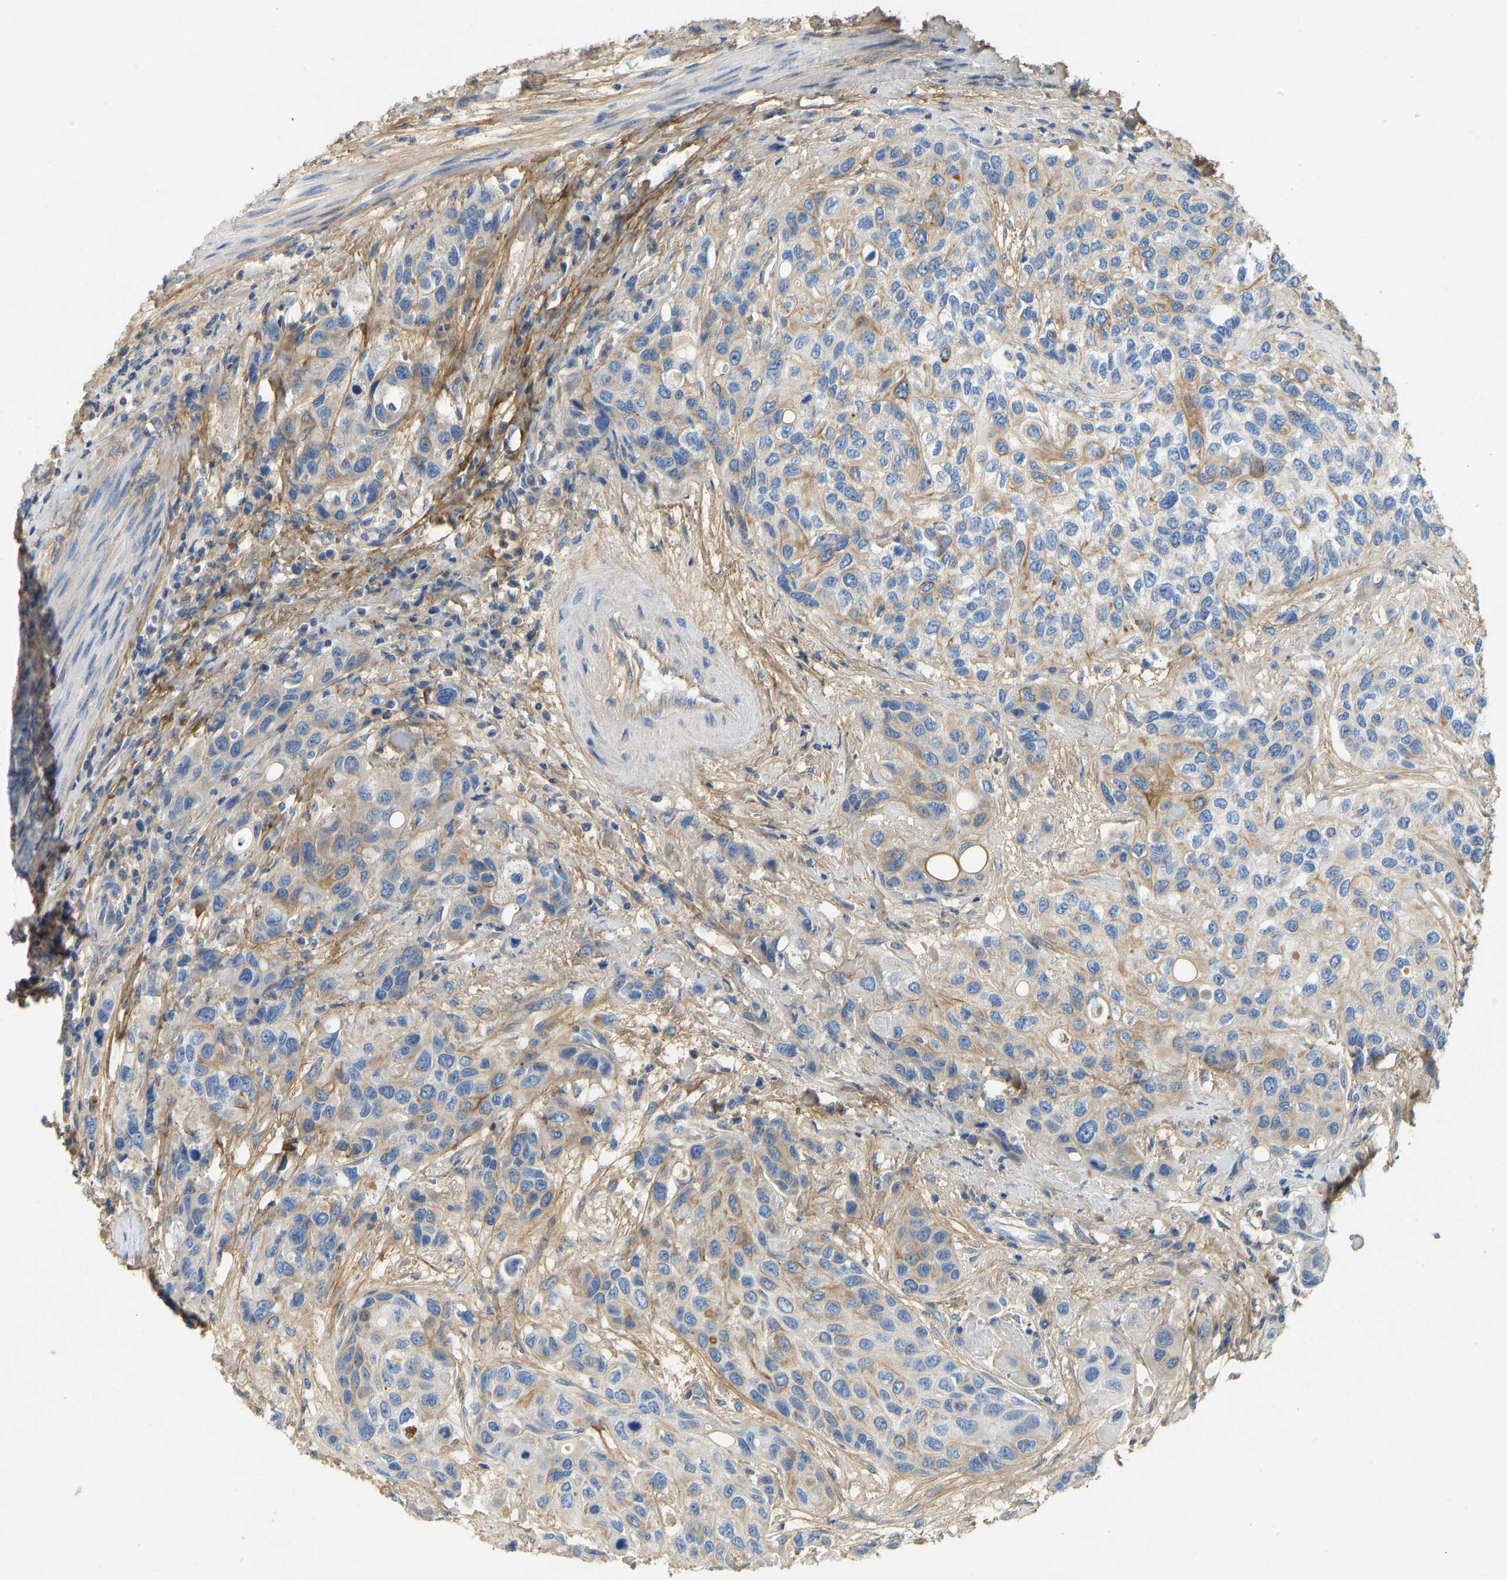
{"staining": {"intensity": "moderate", "quantity": "<25%", "location": "cytoplasmic/membranous"}, "tissue": "urothelial cancer", "cell_type": "Tumor cells", "image_type": "cancer", "snomed": [{"axis": "morphology", "description": "Urothelial carcinoma, High grade"}, {"axis": "topography", "description": "Urinary bladder"}], "caption": "The image reveals a brown stain indicating the presence of a protein in the cytoplasmic/membranous of tumor cells in urothelial cancer.", "gene": "TECTA", "patient": {"sex": "female", "age": 56}}